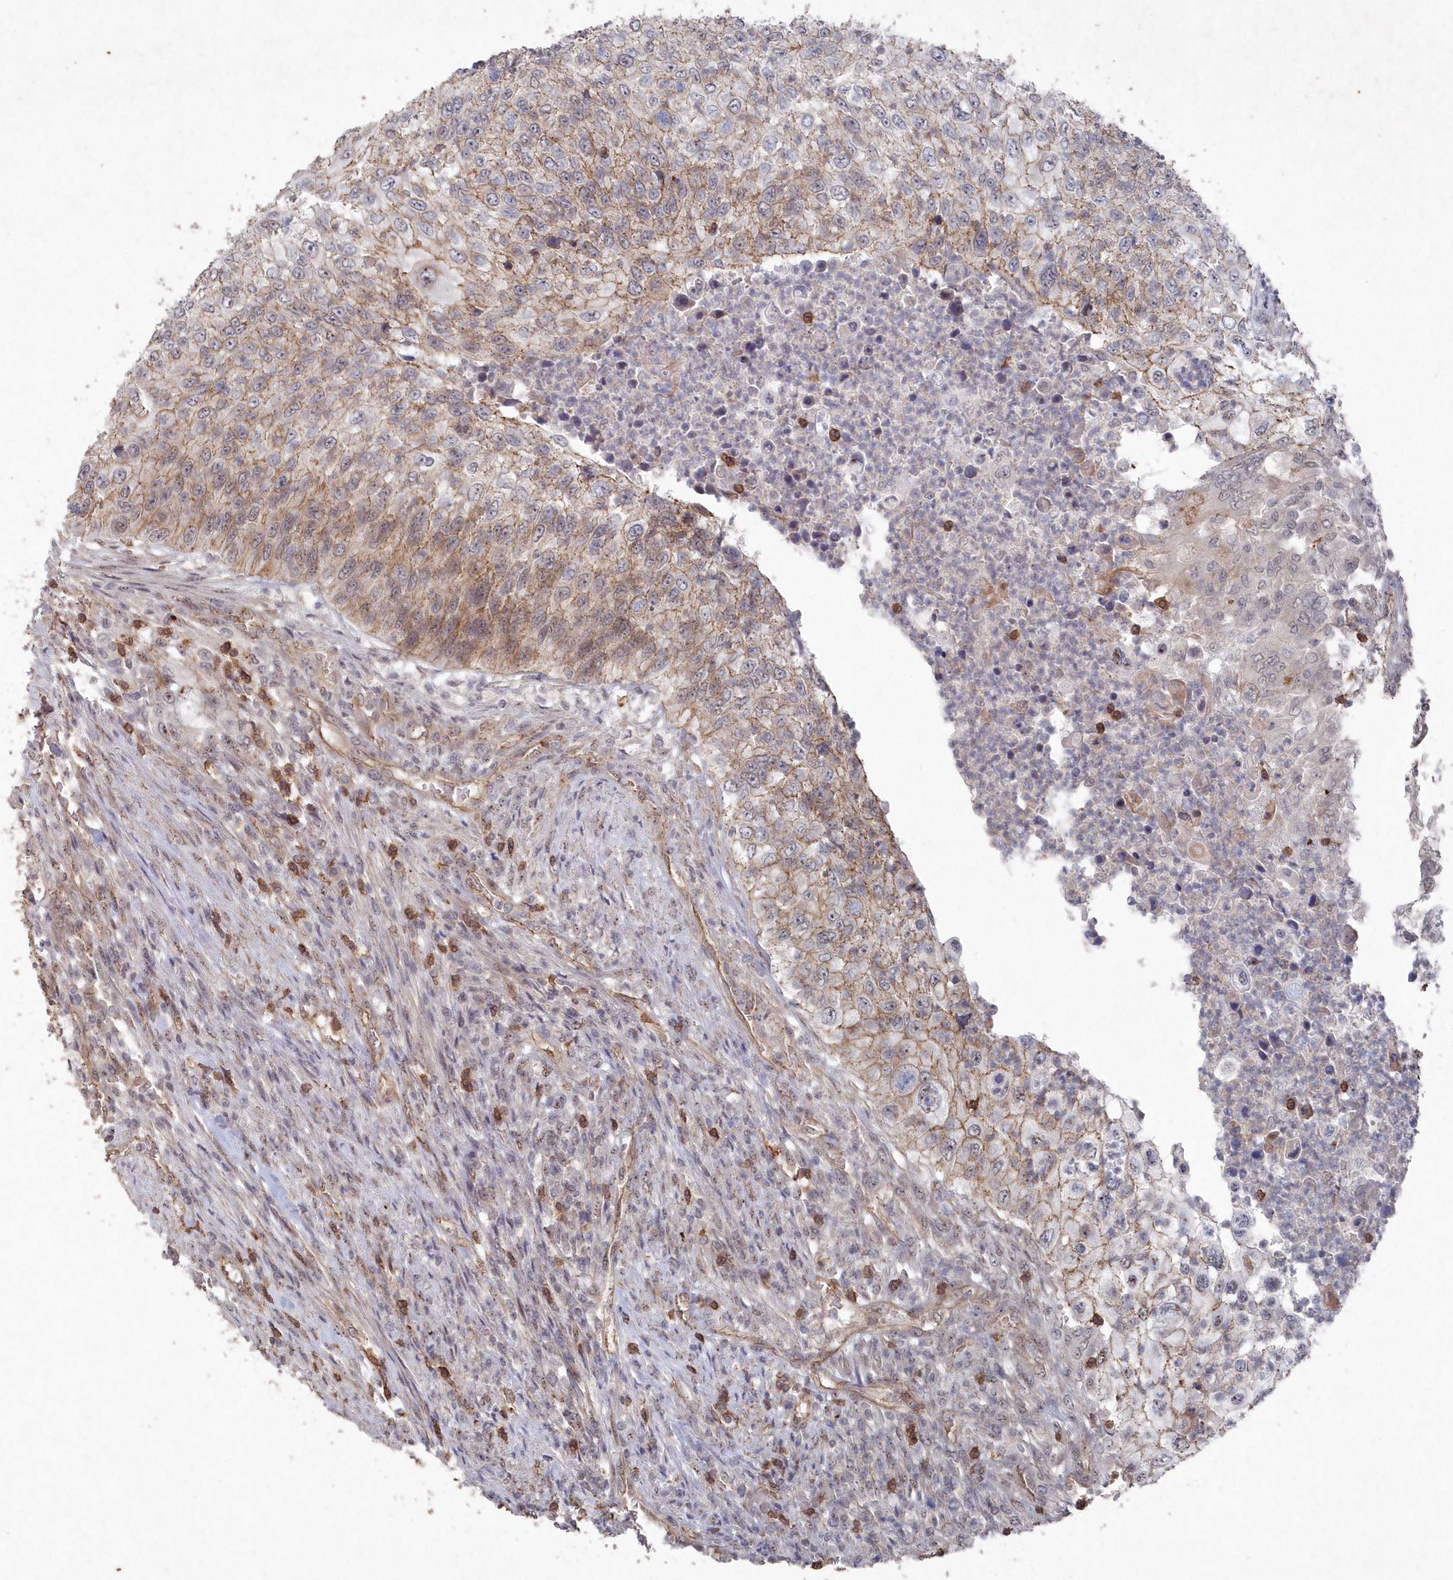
{"staining": {"intensity": "moderate", "quantity": "25%-75%", "location": "cytoplasmic/membranous"}, "tissue": "urothelial cancer", "cell_type": "Tumor cells", "image_type": "cancer", "snomed": [{"axis": "morphology", "description": "Urothelial carcinoma, High grade"}, {"axis": "topography", "description": "Urinary bladder"}], "caption": "Moderate cytoplasmic/membranous expression is appreciated in about 25%-75% of tumor cells in high-grade urothelial carcinoma.", "gene": "VSIG2", "patient": {"sex": "female", "age": 60}}